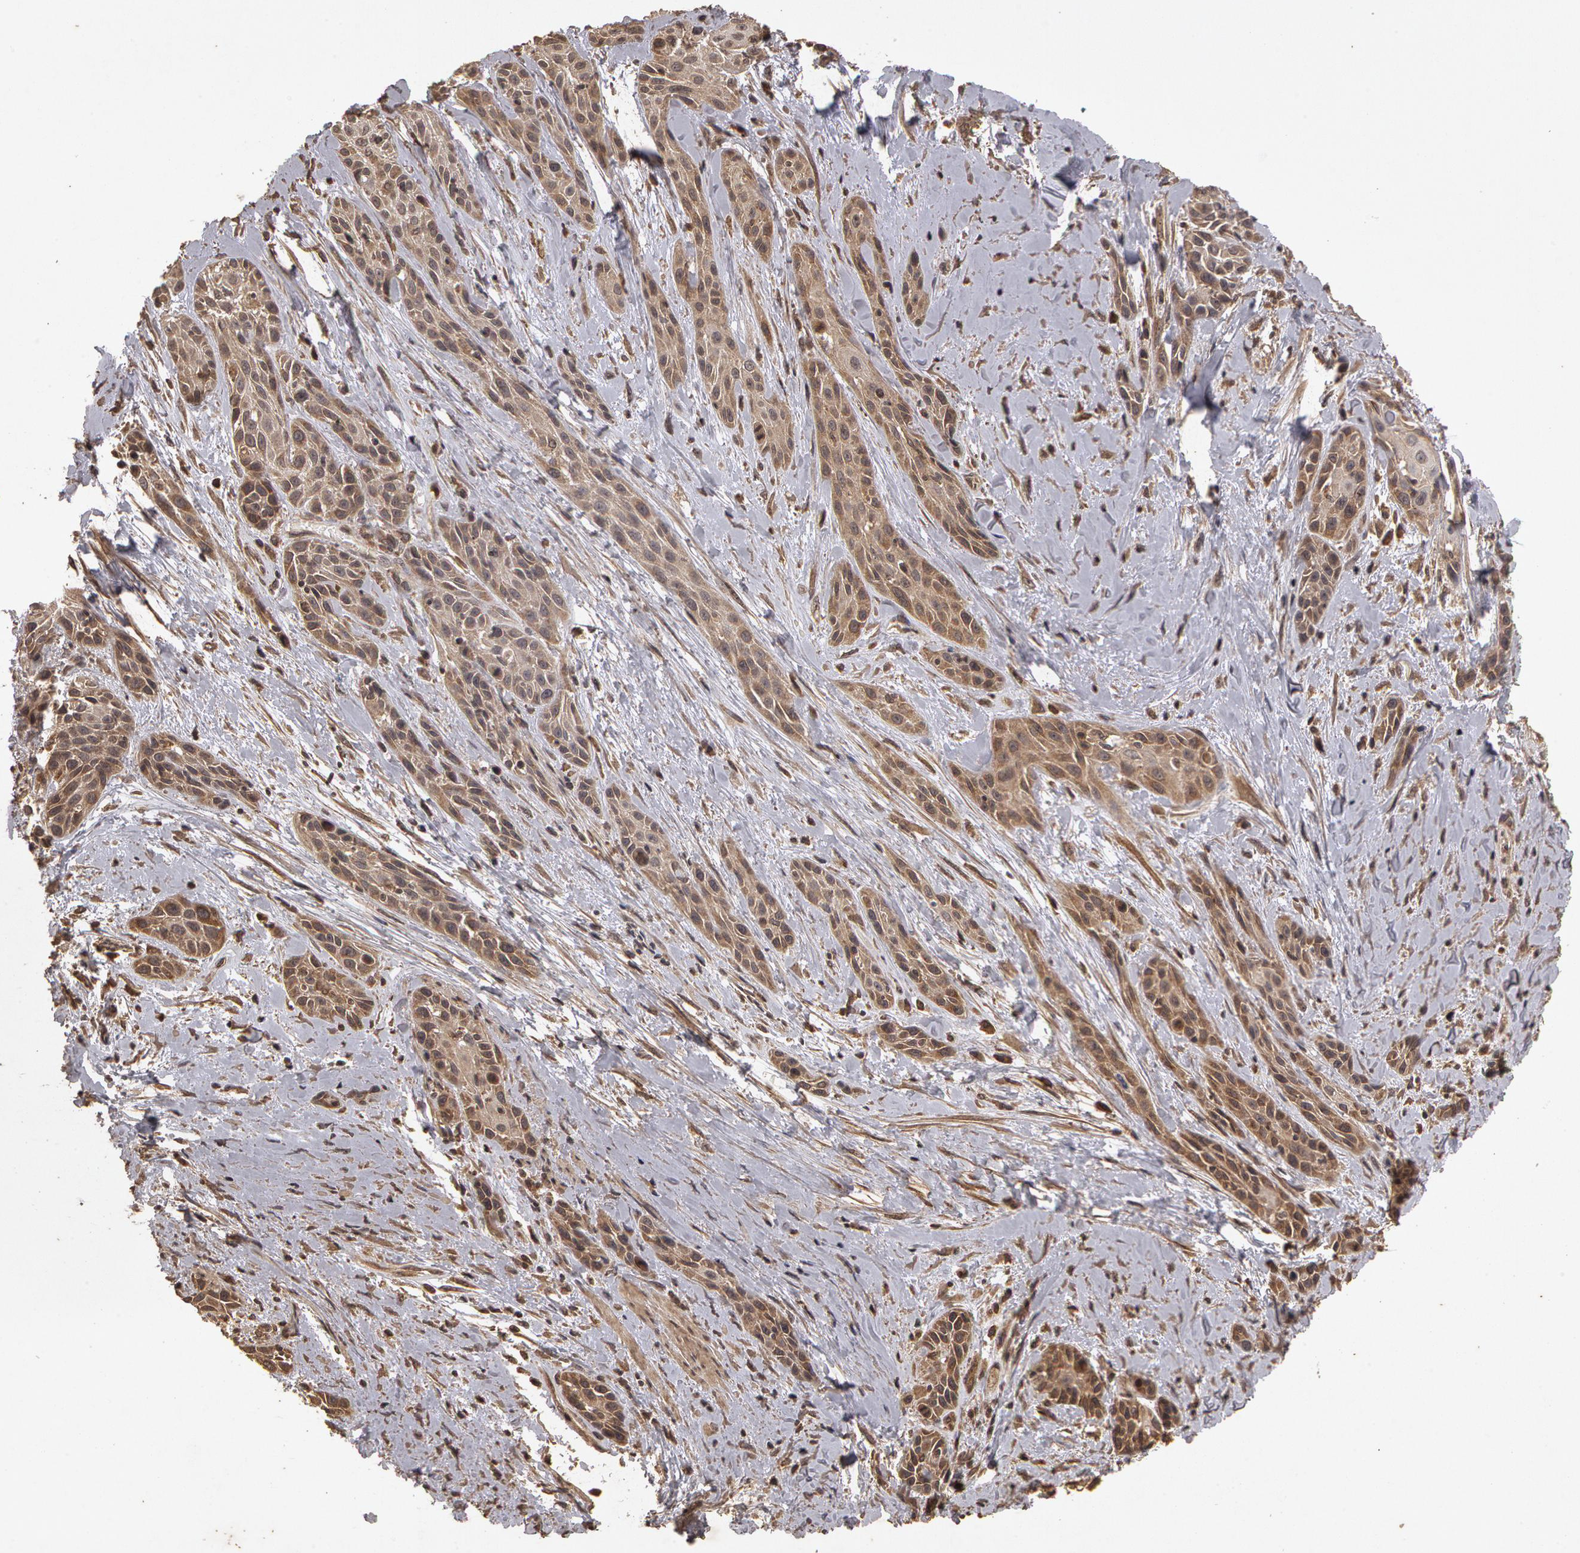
{"staining": {"intensity": "weak", "quantity": ">75%", "location": "cytoplasmic/membranous"}, "tissue": "skin cancer", "cell_type": "Tumor cells", "image_type": "cancer", "snomed": [{"axis": "morphology", "description": "Squamous cell carcinoma, NOS"}, {"axis": "topography", "description": "Skin"}, {"axis": "topography", "description": "Anal"}], "caption": "Protein expression analysis of human skin cancer (squamous cell carcinoma) reveals weak cytoplasmic/membranous expression in approximately >75% of tumor cells. Using DAB (3,3'-diaminobenzidine) (brown) and hematoxylin (blue) stains, captured at high magnification using brightfield microscopy.", "gene": "CALR", "patient": {"sex": "male", "age": 64}}